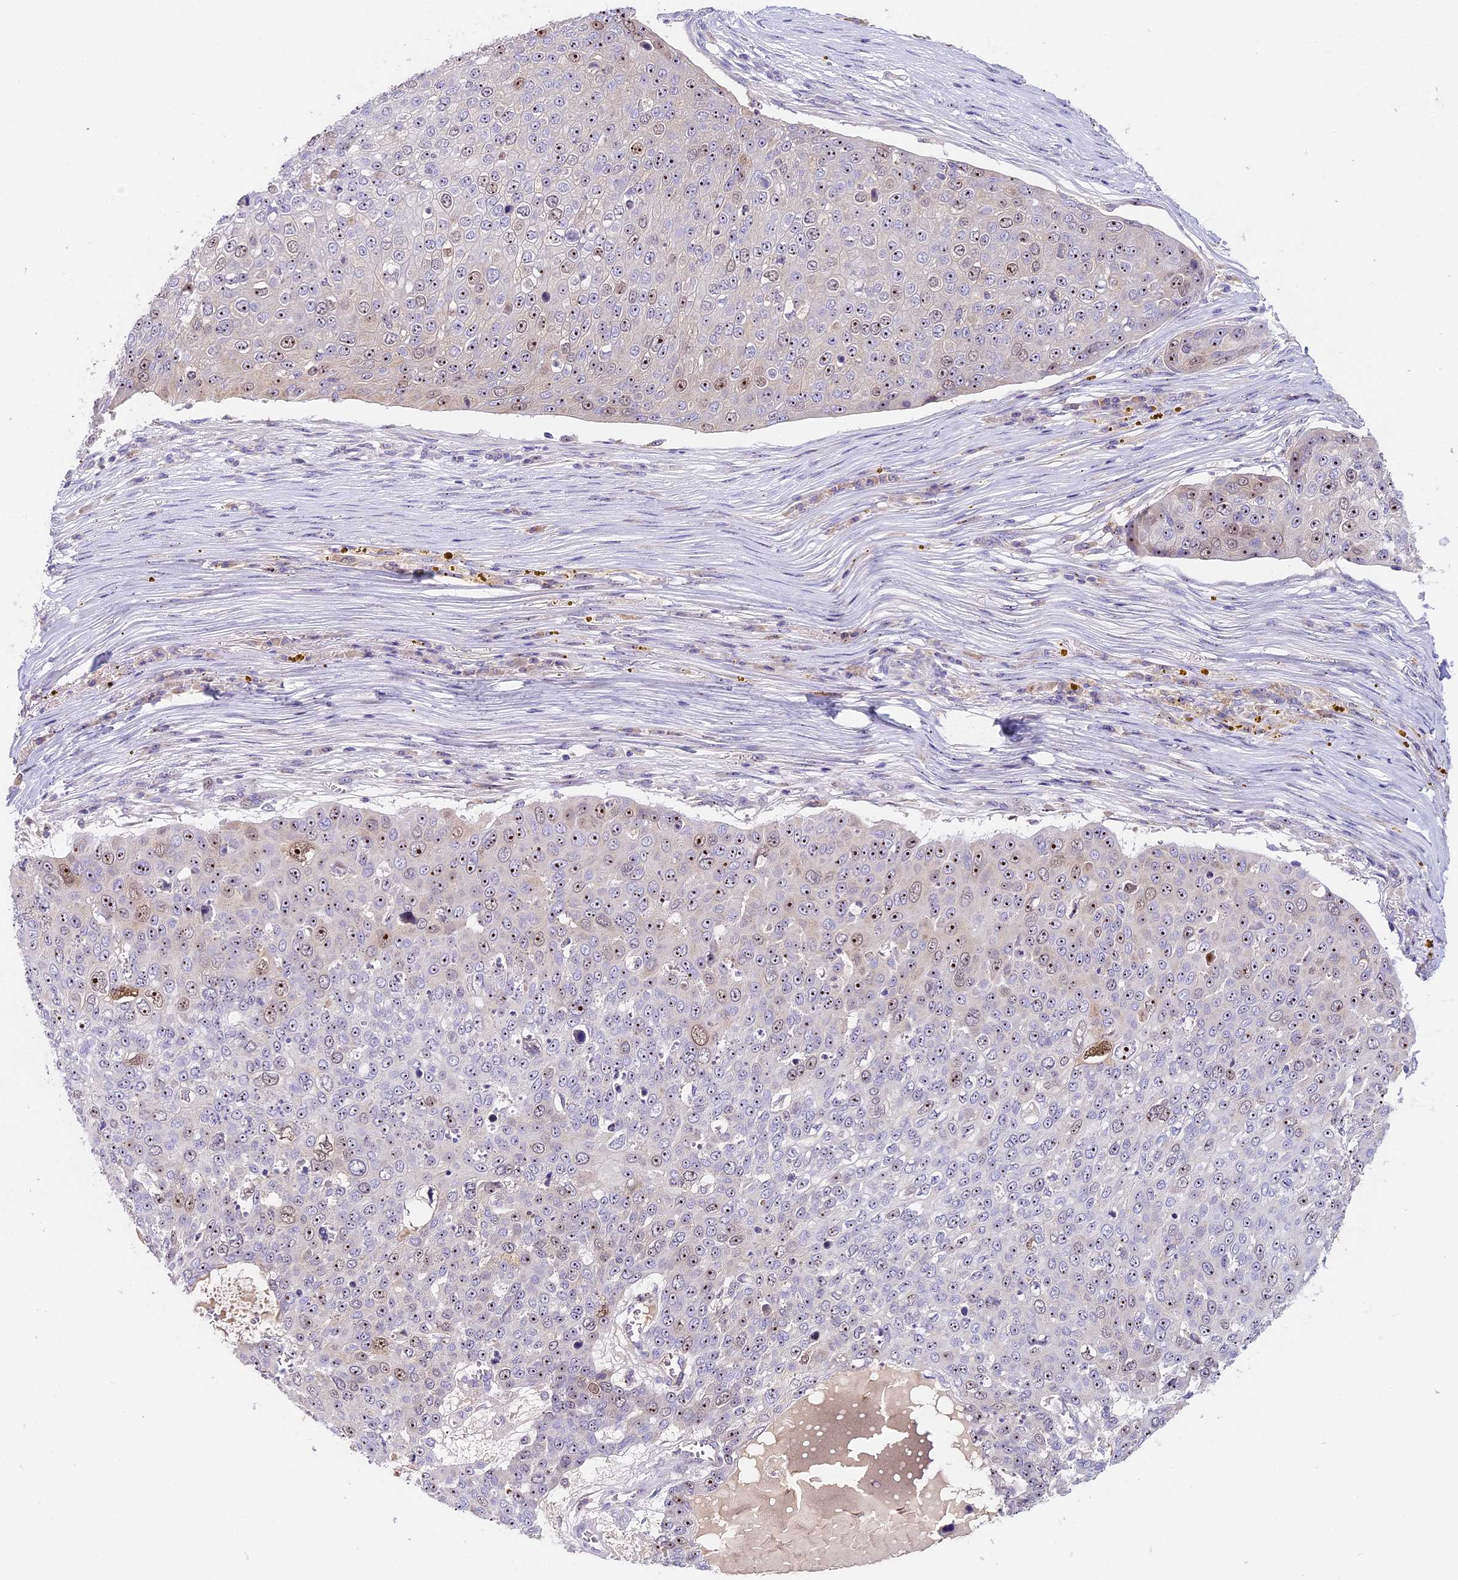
{"staining": {"intensity": "moderate", "quantity": ">75%", "location": "nuclear"}, "tissue": "skin cancer", "cell_type": "Tumor cells", "image_type": "cancer", "snomed": [{"axis": "morphology", "description": "Squamous cell carcinoma, NOS"}, {"axis": "topography", "description": "Skin"}], "caption": "Tumor cells exhibit medium levels of moderate nuclear expression in about >75% of cells in skin cancer (squamous cell carcinoma).", "gene": "RAD51", "patient": {"sex": "male", "age": 71}}